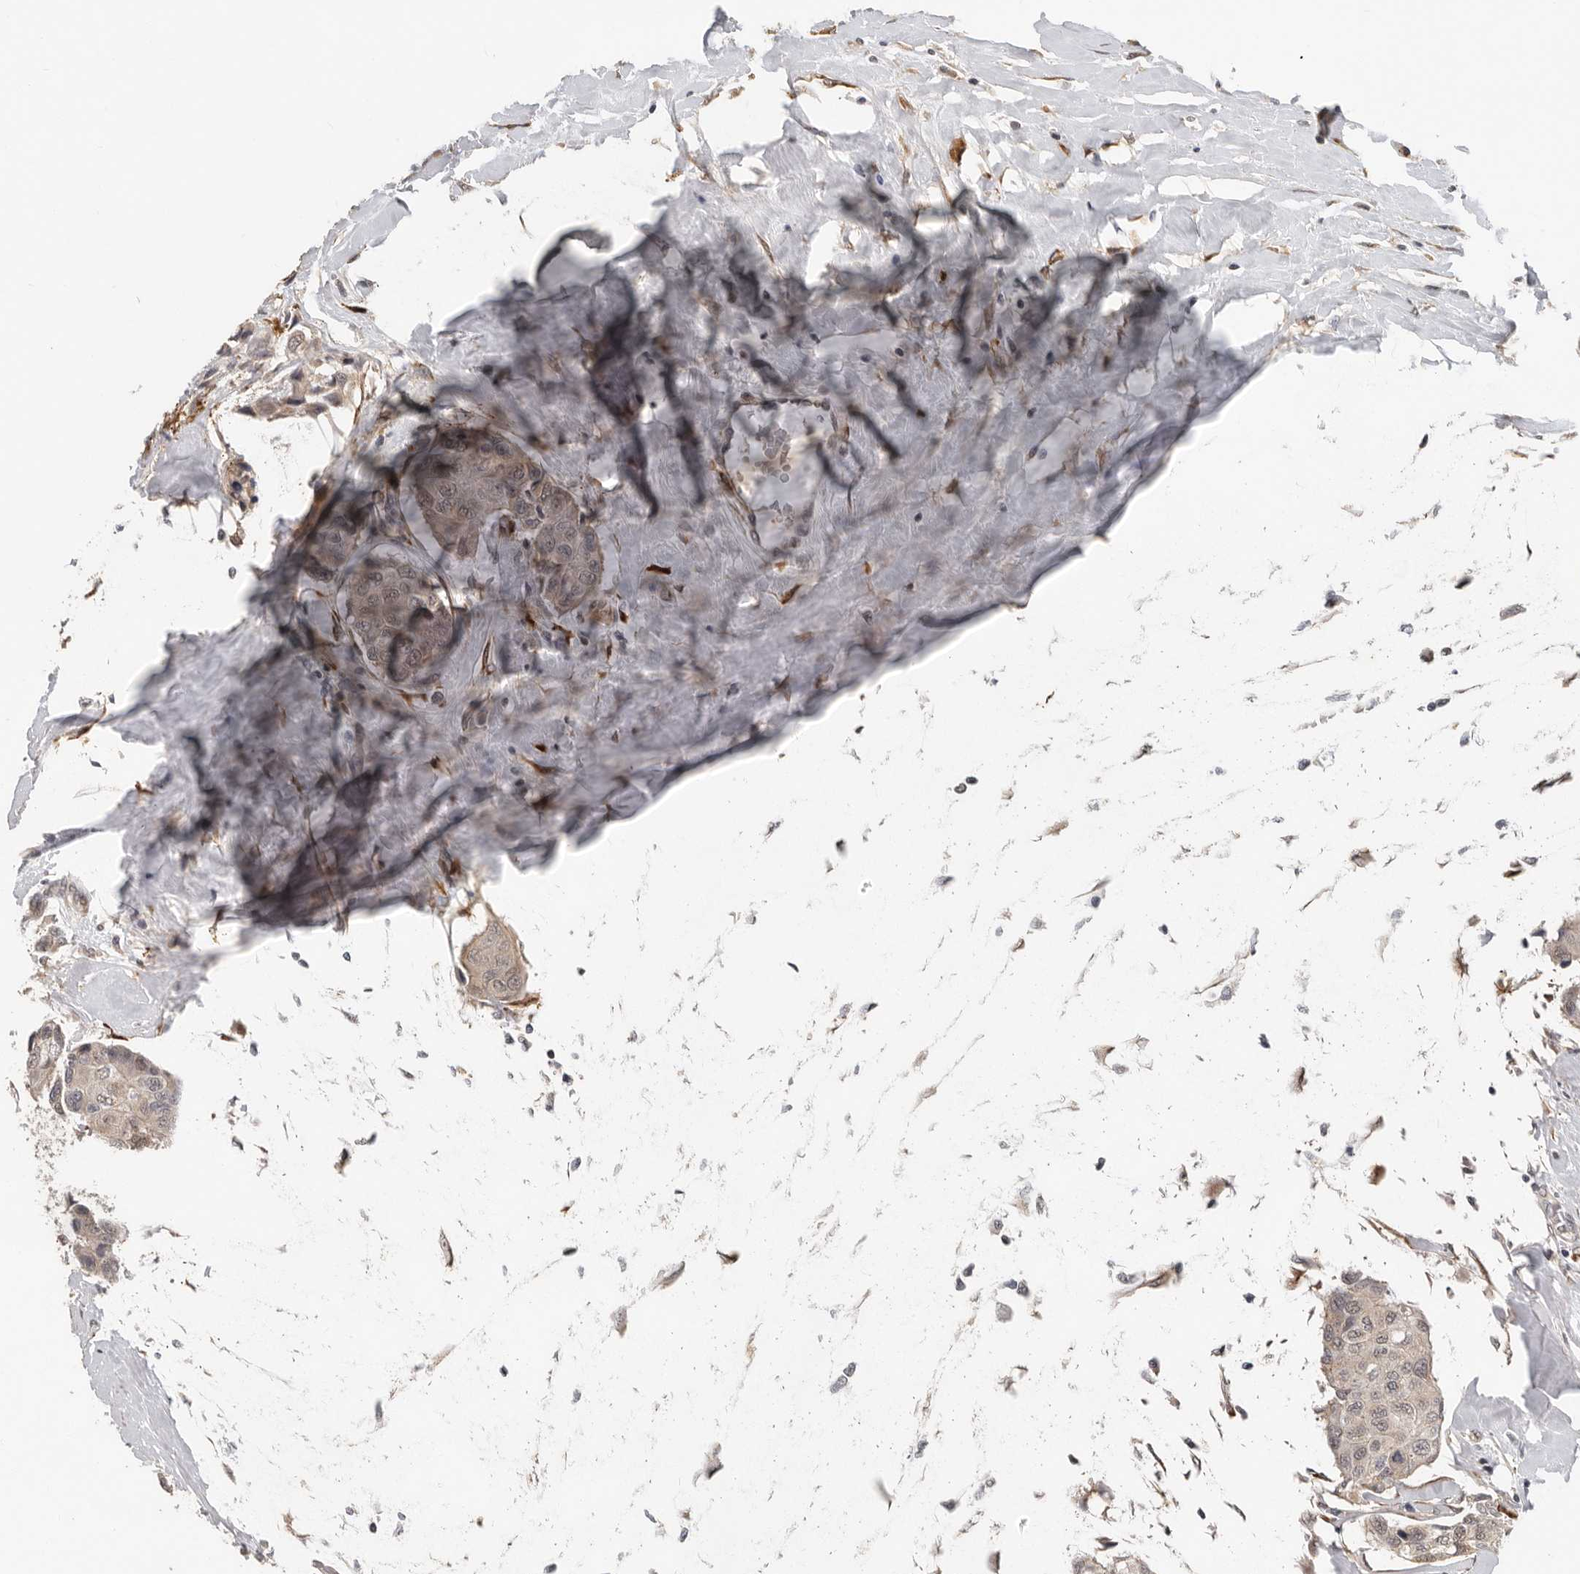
{"staining": {"intensity": "weak", "quantity": ">75%", "location": "cytoplasmic/membranous,nuclear"}, "tissue": "breast cancer", "cell_type": "Tumor cells", "image_type": "cancer", "snomed": [{"axis": "morphology", "description": "Duct carcinoma"}, {"axis": "topography", "description": "Breast"}], "caption": "The photomicrograph displays a brown stain indicating the presence of a protein in the cytoplasmic/membranous and nuclear of tumor cells in infiltrating ductal carcinoma (breast). Immunohistochemistry stains the protein in brown and the nuclei are stained blue.", "gene": "HENMT1", "patient": {"sex": "female", "age": 80}}